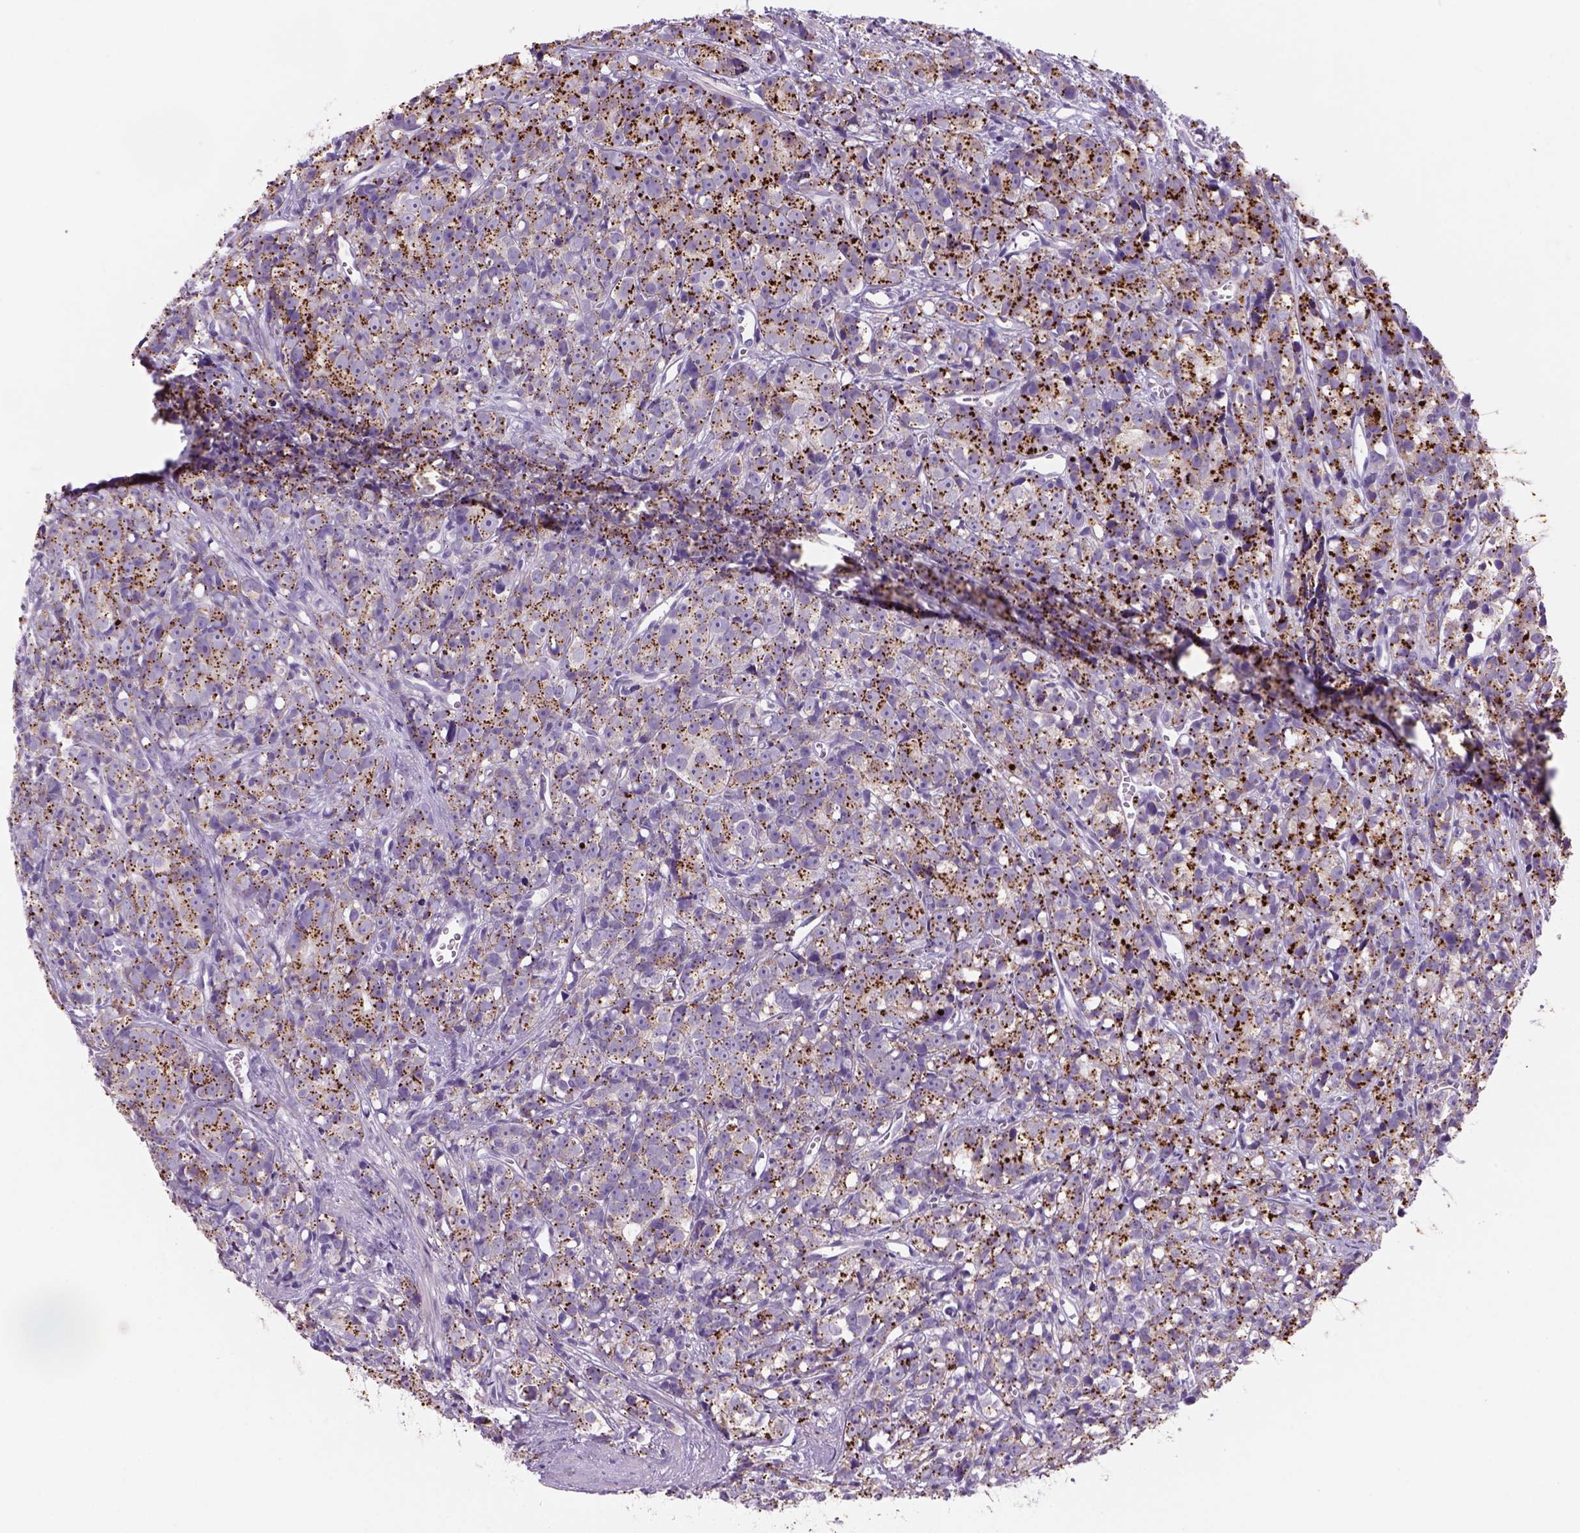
{"staining": {"intensity": "strong", "quantity": "25%-75%", "location": "cytoplasmic/membranous"}, "tissue": "prostate cancer", "cell_type": "Tumor cells", "image_type": "cancer", "snomed": [{"axis": "morphology", "description": "Adenocarcinoma, High grade"}, {"axis": "topography", "description": "Prostate"}], "caption": "Human adenocarcinoma (high-grade) (prostate) stained with a brown dye shows strong cytoplasmic/membranous positive positivity in approximately 25%-75% of tumor cells.", "gene": "ADGRV1", "patient": {"sex": "male", "age": 77}}